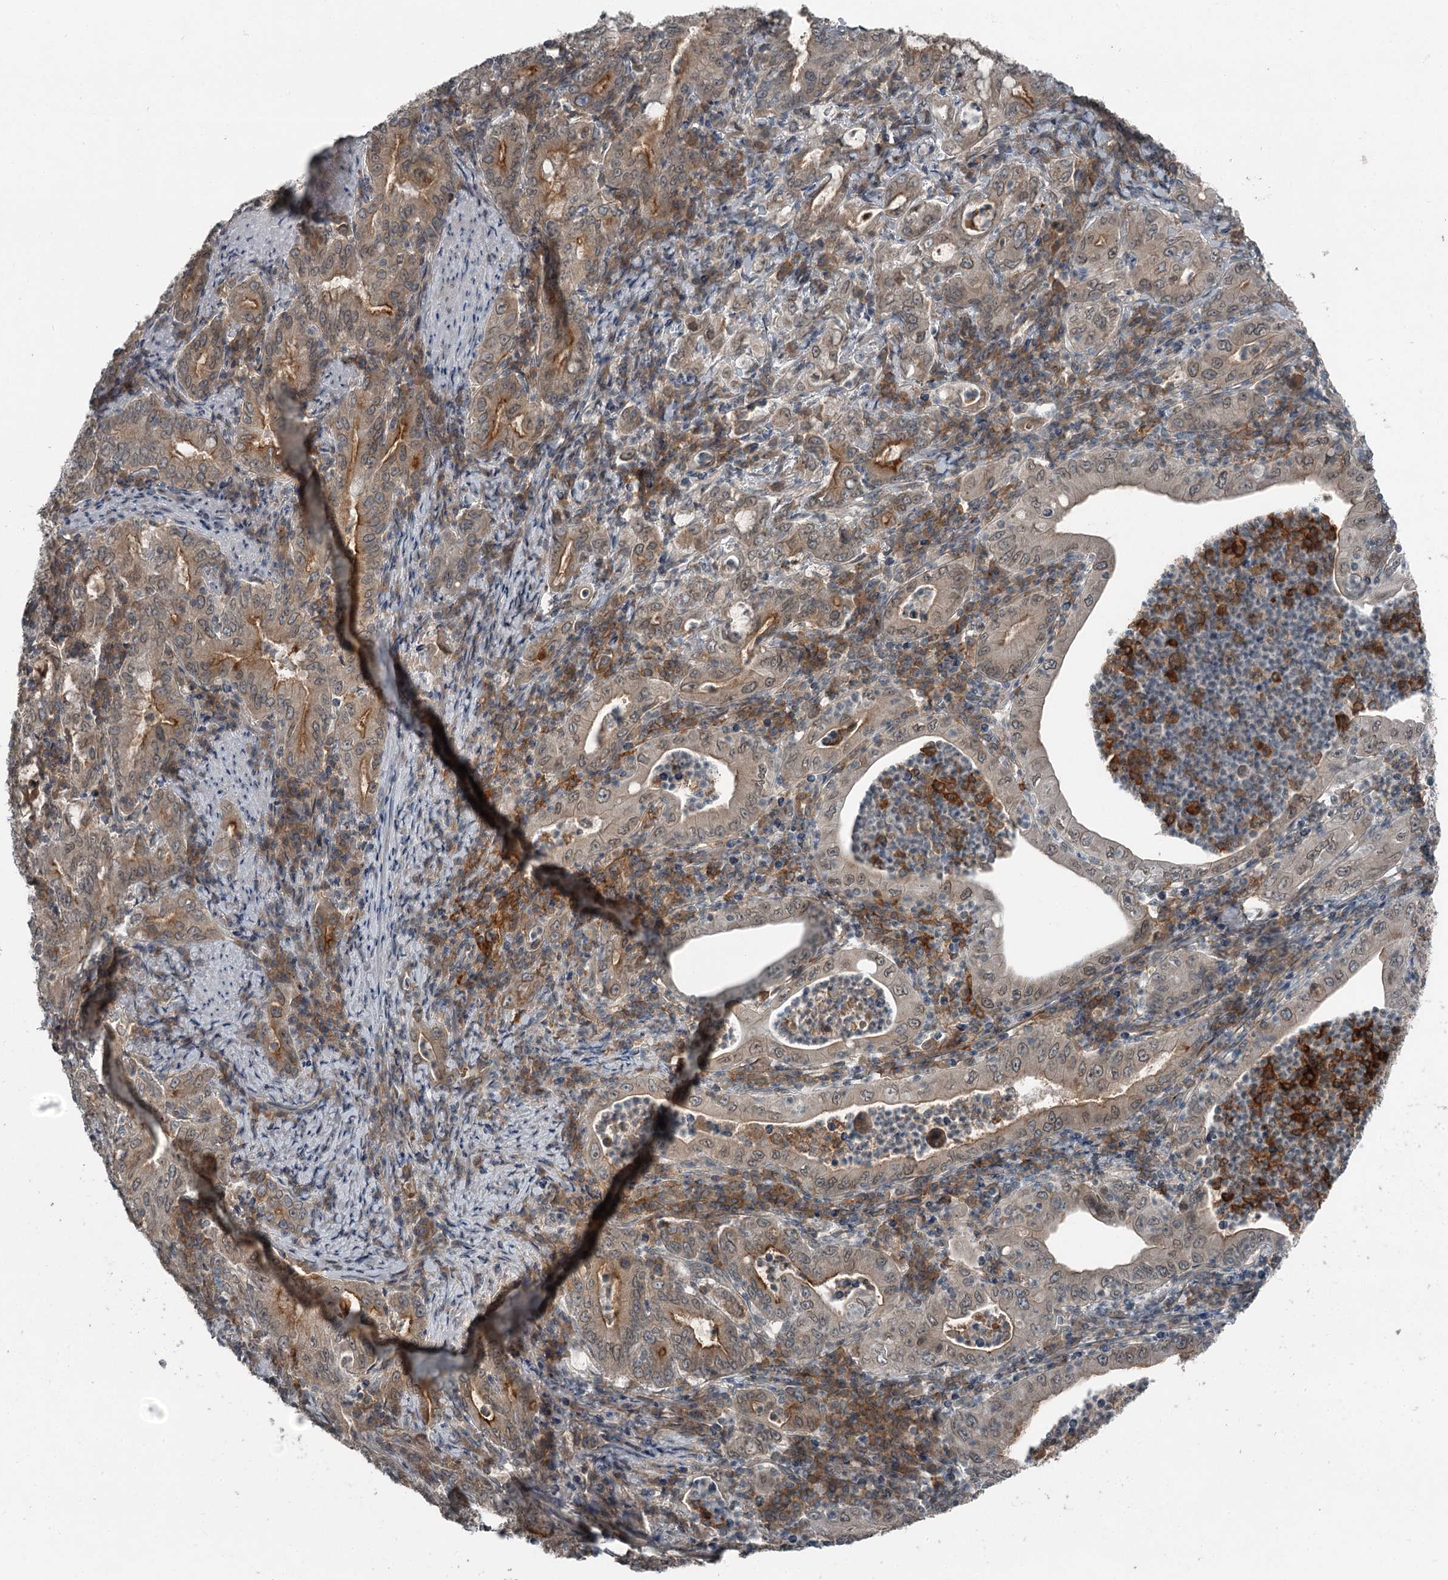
{"staining": {"intensity": "moderate", "quantity": "<25%", "location": "cytoplasmic/membranous"}, "tissue": "stomach cancer", "cell_type": "Tumor cells", "image_type": "cancer", "snomed": [{"axis": "morphology", "description": "Normal tissue, NOS"}, {"axis": "morphology", "description": "Adenocarcinoma, NOS"}, {"axis": "topography", "description": "Esophagus"}, {"axis": "topography", "description": "Stomach, upper"}, {"axis": "topography", "description": "Peripheral nerve tissue"}], "caption": "IHC image of neoplastic tissue: human stomach cancer stained using IHC reveals low levels of moderate protein expression localized specifically in the cytoplasmic/membranous of tumor cells, appearing as a cytoplasmic/membranous brown color.", "gene": "SLC39A8", "patient": {"sex": "male", "age": 62}}